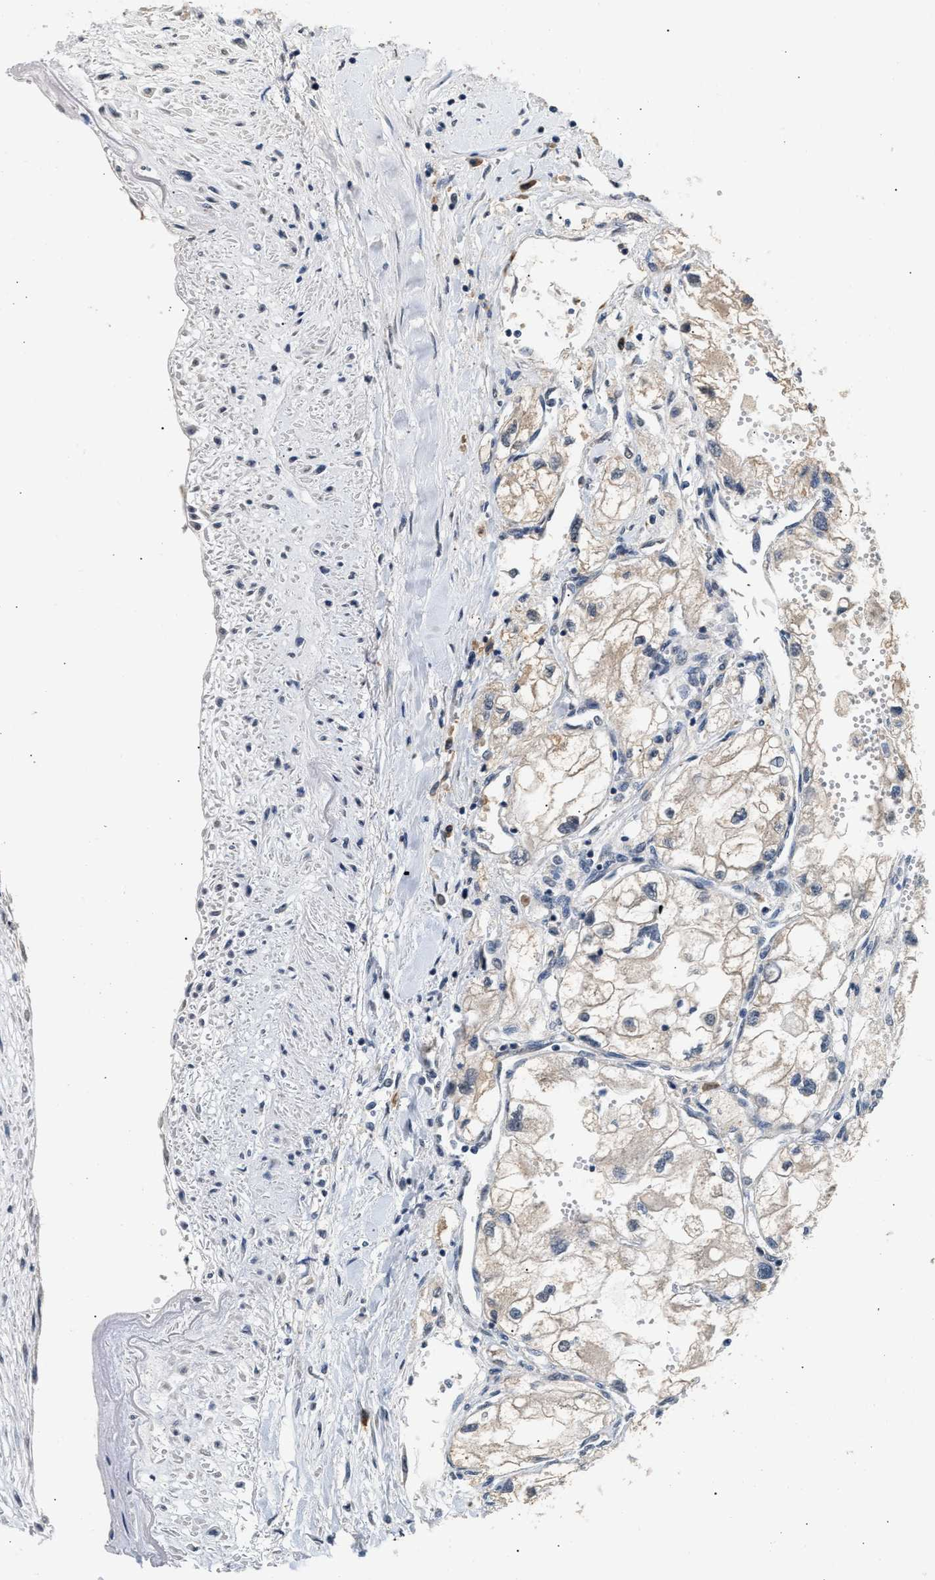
{"staining": {"intensity": "weak", "quantity": "<25%", "location": "cytoplasmic/membranous"}, "tissue": "renal cancer", "cell_type": "Tumor cells", "image_type": "cancer", "snomed": [{"axis": "morphology", "description": "Adenocarcinoma, NOS"}, {"axis": "topography", "description": "Kidney"}], "caption": "Adenocarcinoma (renal) was stained to show a protein in brown. There is no significant staining in tumor cells.", "gene": "THOC1", "patient": {"sex": "female", "age": 70}}